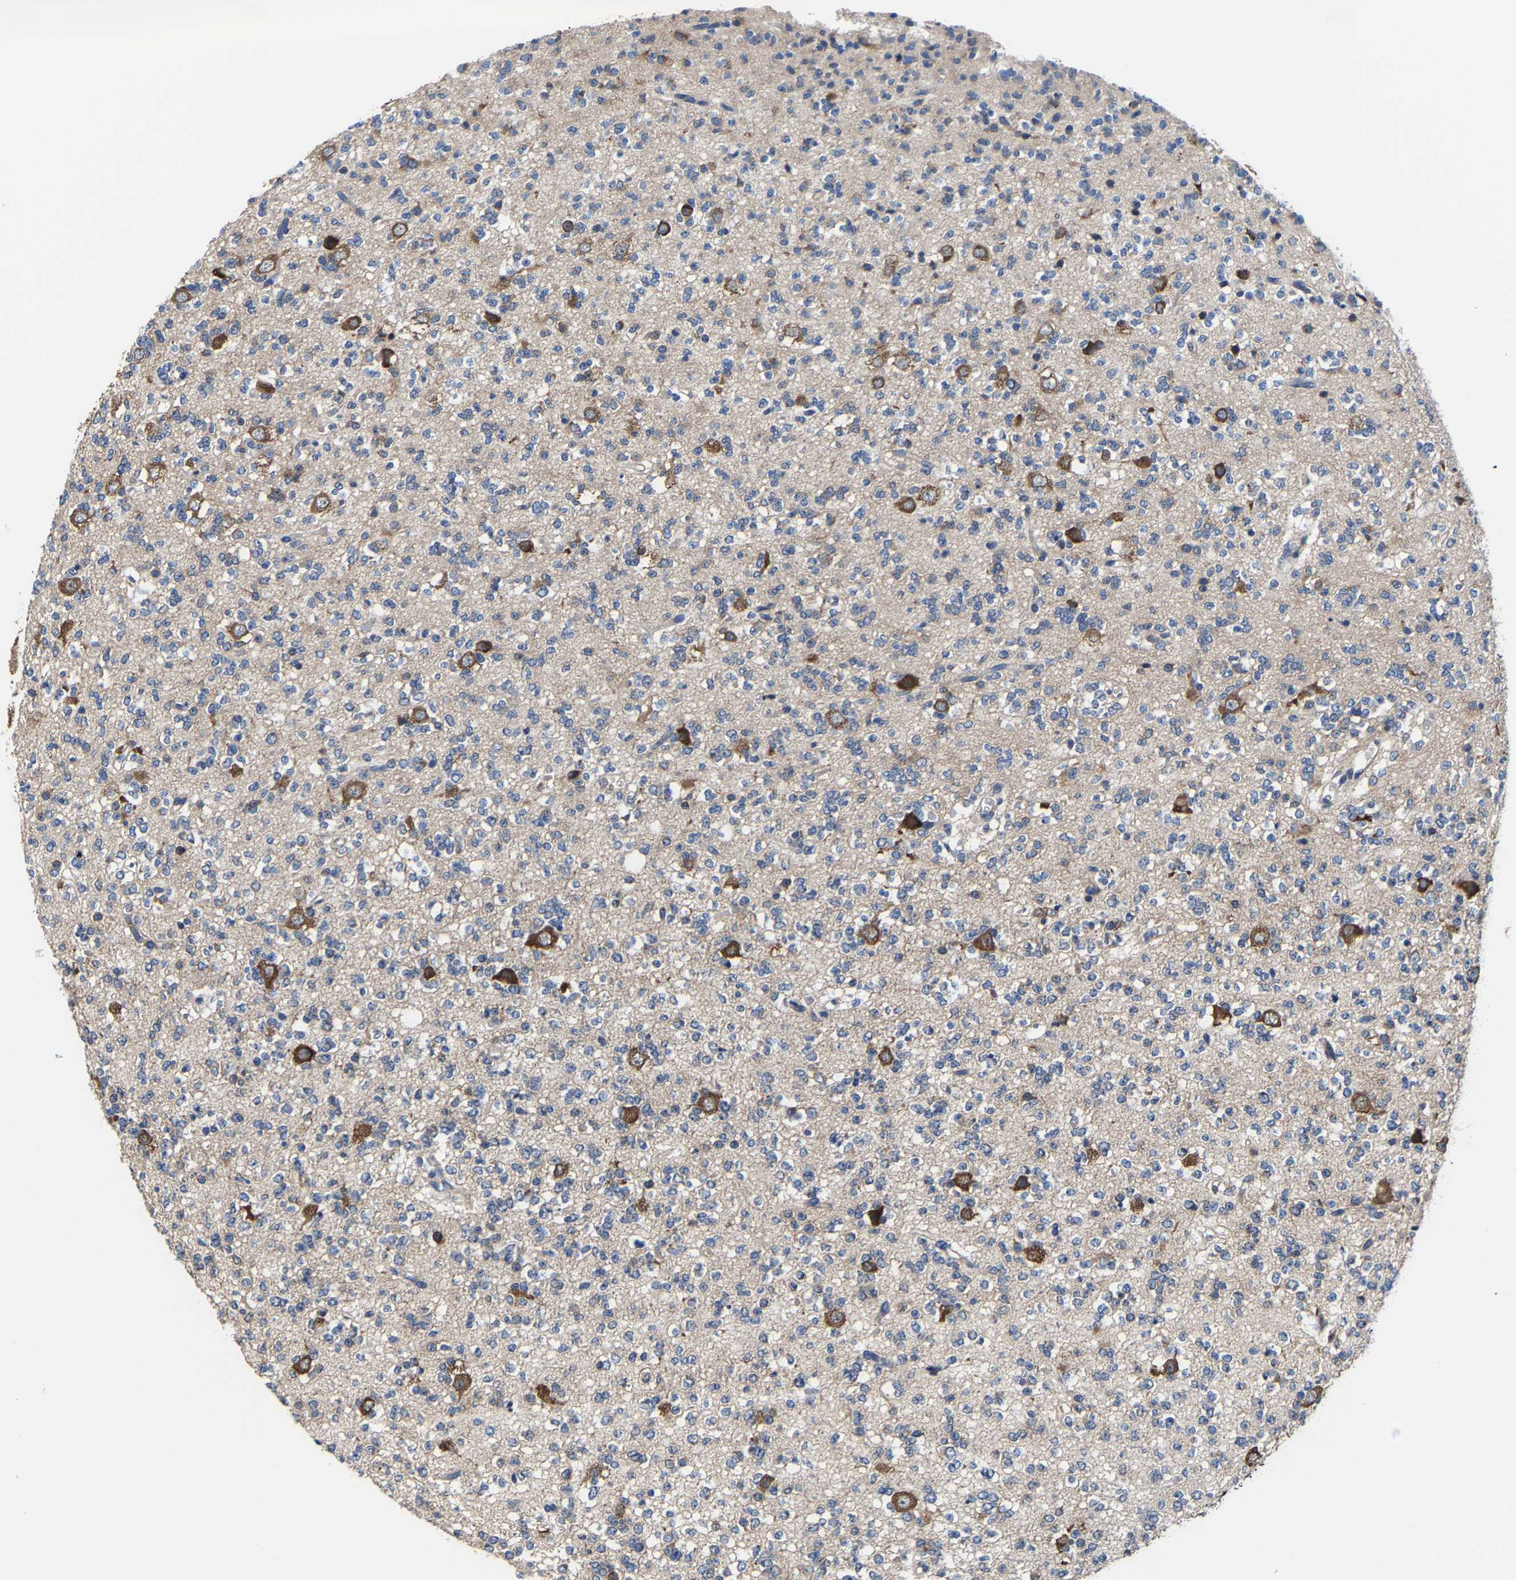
{"staining": {"intensity": "moderate", "quantity": "<25%", "location": "cytoplasmic/membranous"}, "tissue": "glioma", "cell_type": "Tumor cells", "image_type": "cancer", "snomed": [{"axis": "morphology", "description": "Glioma, malignant, Low grade"}, {"axis": "topography", "description": "Brain"}], "caption": "A photomicrograph of human glioma stained for a protein reveals moderate cytoplasmic/membranous brown staining in tumor cells.", "gene": "SRPK2", "patient": {"sex": "male", "age": 38}}